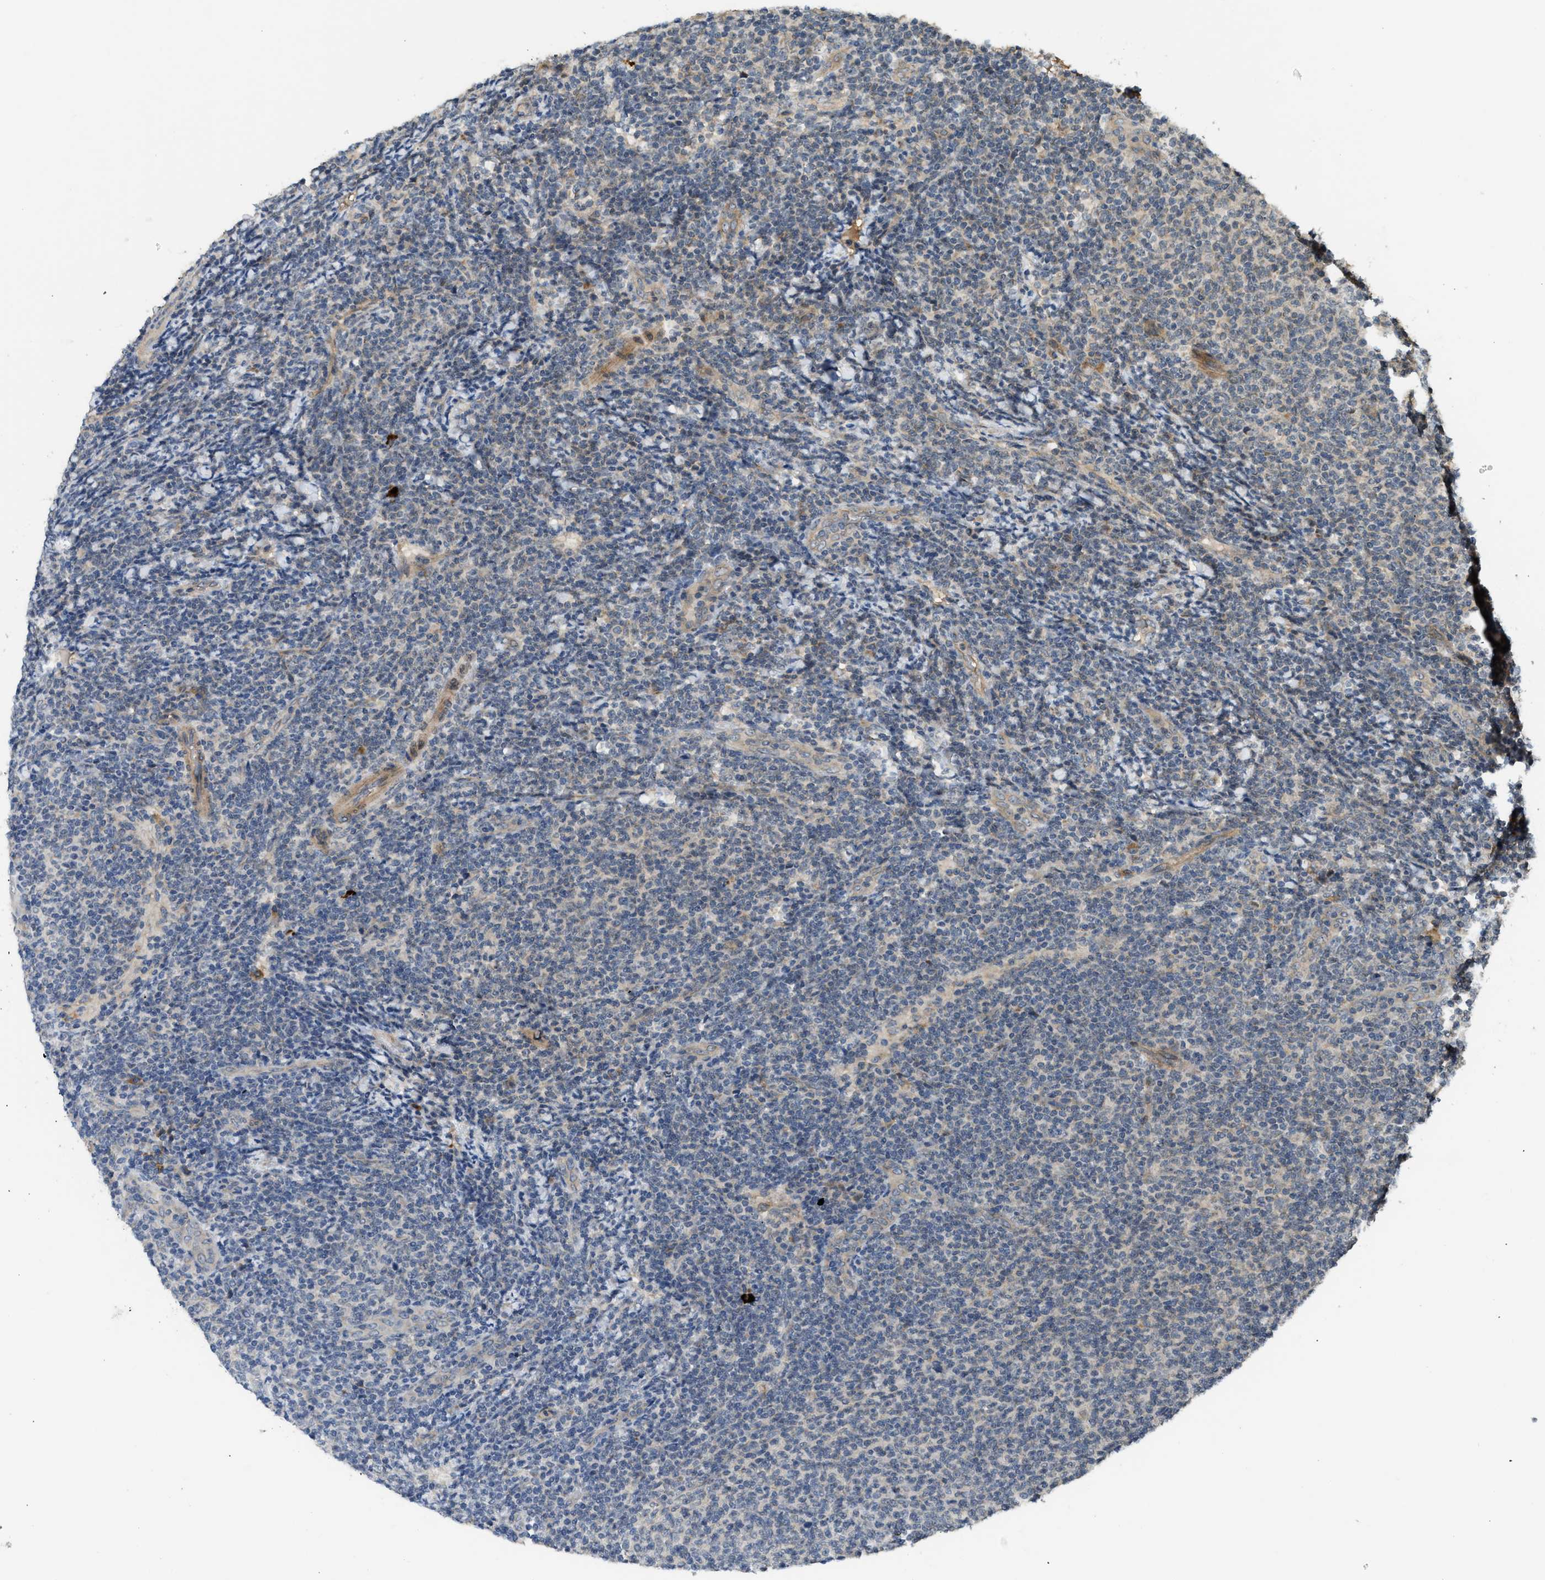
{"staining": {"intensity": "negative", "quantity": "none", "location": "none"}, "tissue": "lymphoma", "cell_type": "Tumor cells", "image_type": "cancer", "snomed": [{"axis": "morphology", "description": "Malignant lymphoma, non-Hodgkin's type, Low grade"}, {"axis": "topography", "description": "Lymph node"}], "caption": "Protein analysis of low-grade malignant lymphoma, non-Hodgkin's type shows no significant expression in tumor cells. The staining was performed using DAB (3,3'-diaminobenzidine) to visualize the protein expression in brown, while the nuclei were stained in blue with hematoxylin (Magnification: 20x).", "gene": "ADCY8", "patient": {"sex": "male", "age": 66}}